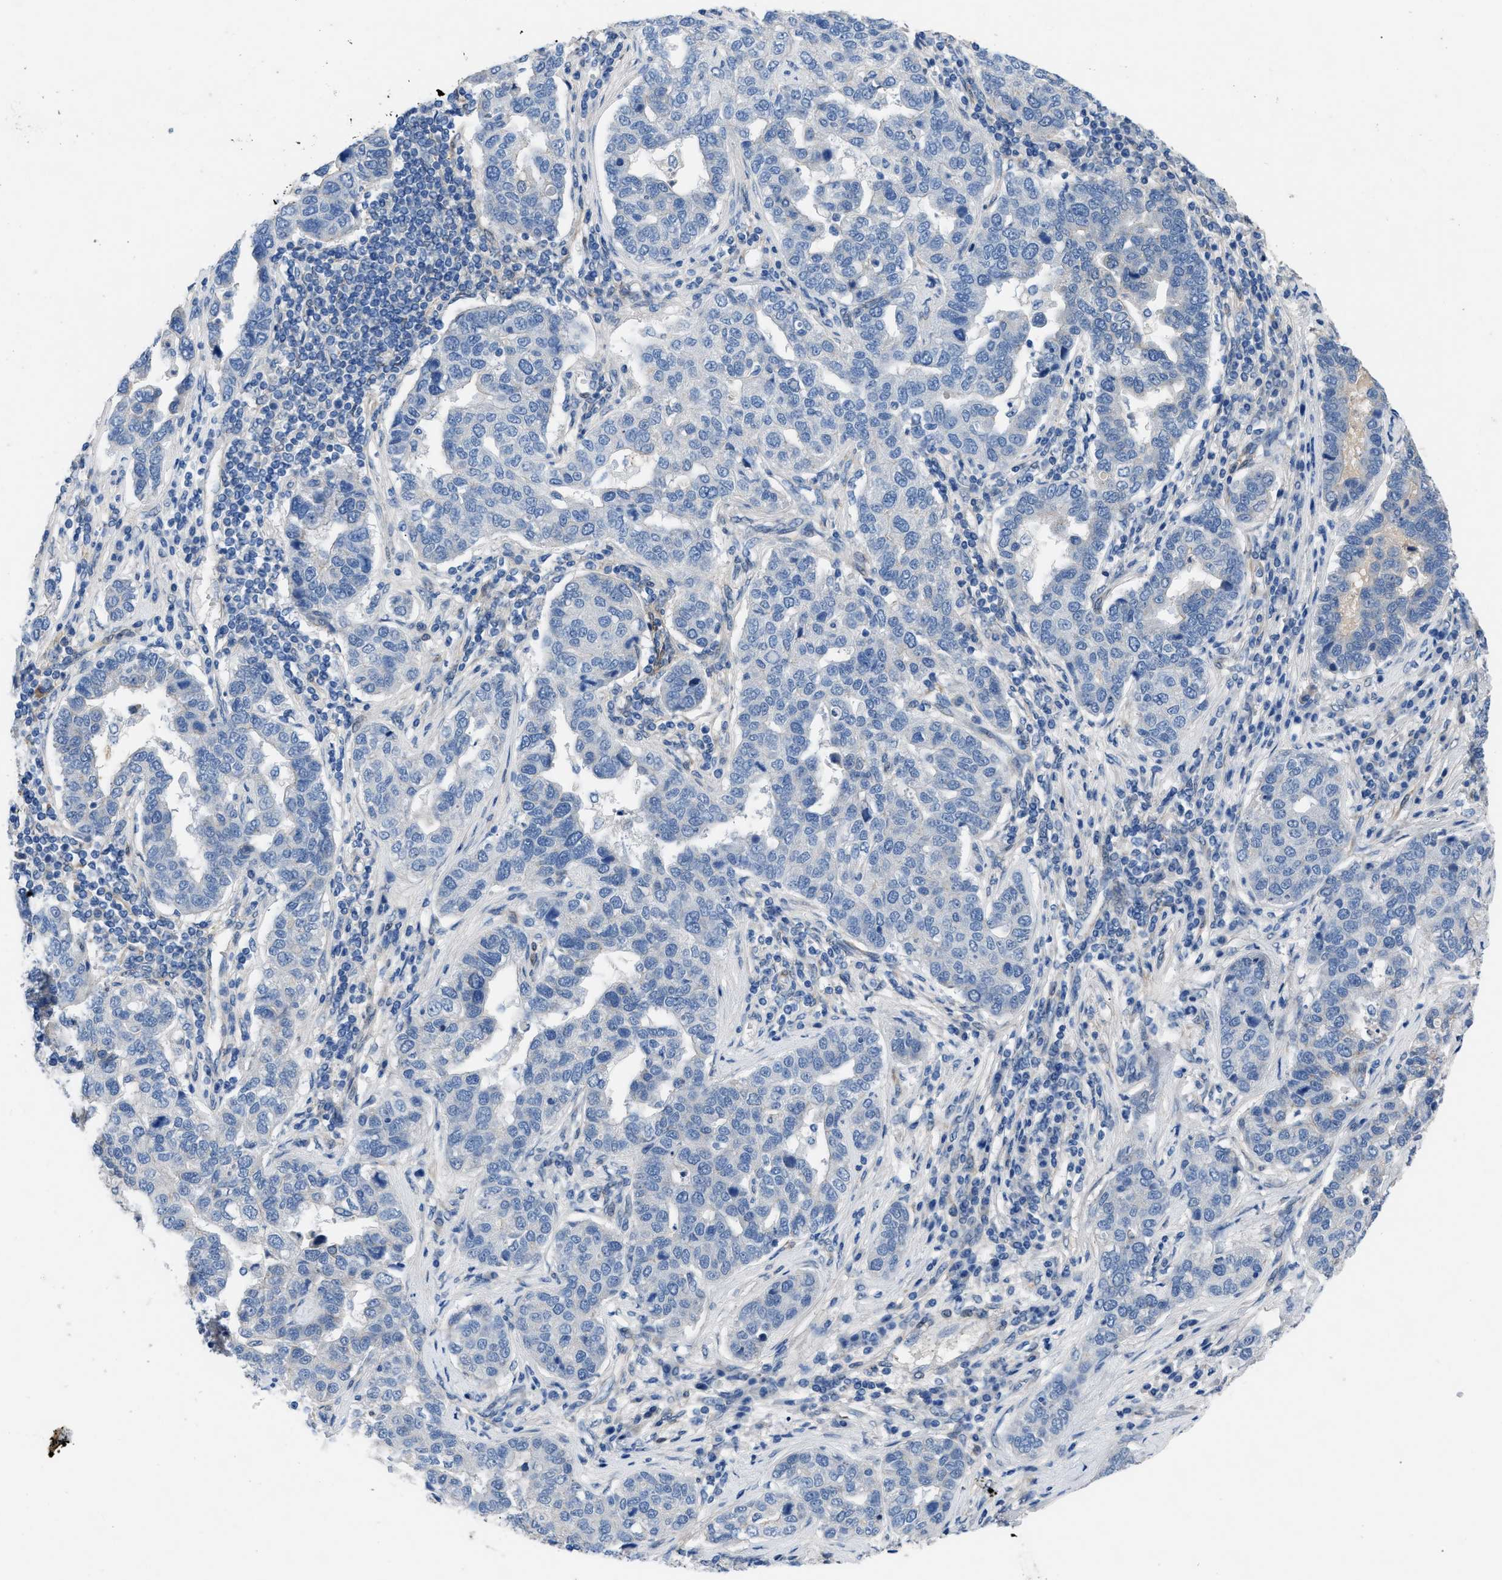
{"staining": {"intensity": "negative", "quantity": "none", "location": "none"}, "tissue": "pancreatic cancer", "cell_type": "Tumor cells", "image_type": "cancer", "snomed": [{"axis": "morphology", "description": "Adenocarcinoma, NOS"}, {"axis": "topography", "description": "Pancreas"}], "caption": "DAB immunohistochemical staining of pancreatic cancer (adenocarcinoma) displays no significant staining in tumor cells.", "gene": "RBP1", "patient": {"sex": "female", "age": 61}}